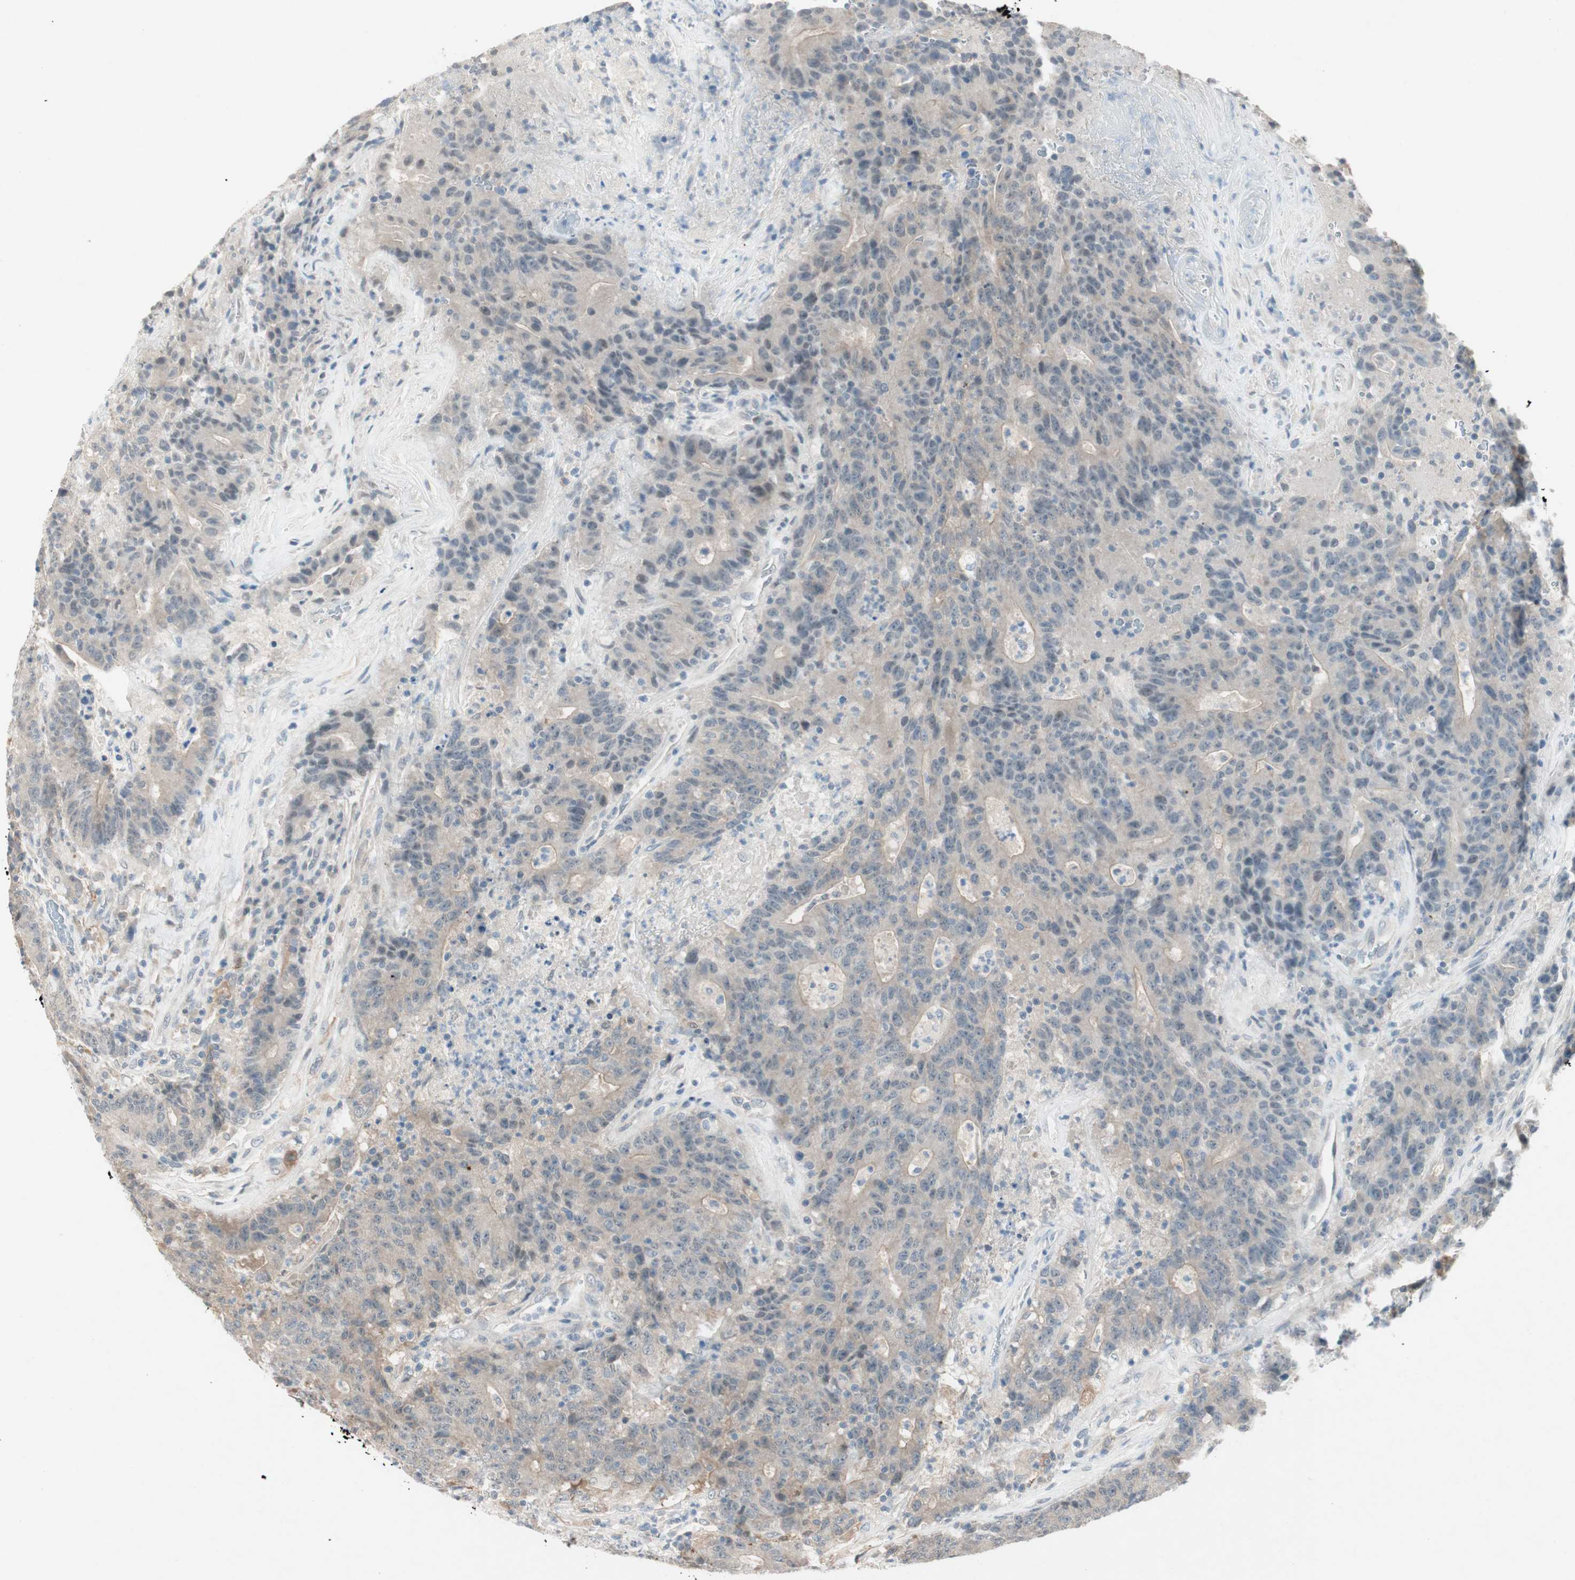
{"staining": {"intensity": "weak", "quantity": "25%-75%", "location": "cytoplasmic/membranous"}, "tissue": "colorectal cancer", "cell_type": "Tumor cells", "image_type": "cancer", "snomed": [{"axis": "morphology", "description": "Normal tissue, NOS"}, {"axis": "morphology", "description": "Adenocarcinoma, NOS"}, {"axis": "topography", "description": "Colon"}], "caption": "Colorectal cancer stained for a protein (brown) exhibits weak cytoplasmic/membranous positive expression in about 25%-75% of tumor cells.", "gene": "RTL6", "patient": {"sex": "female", "age": 75}}